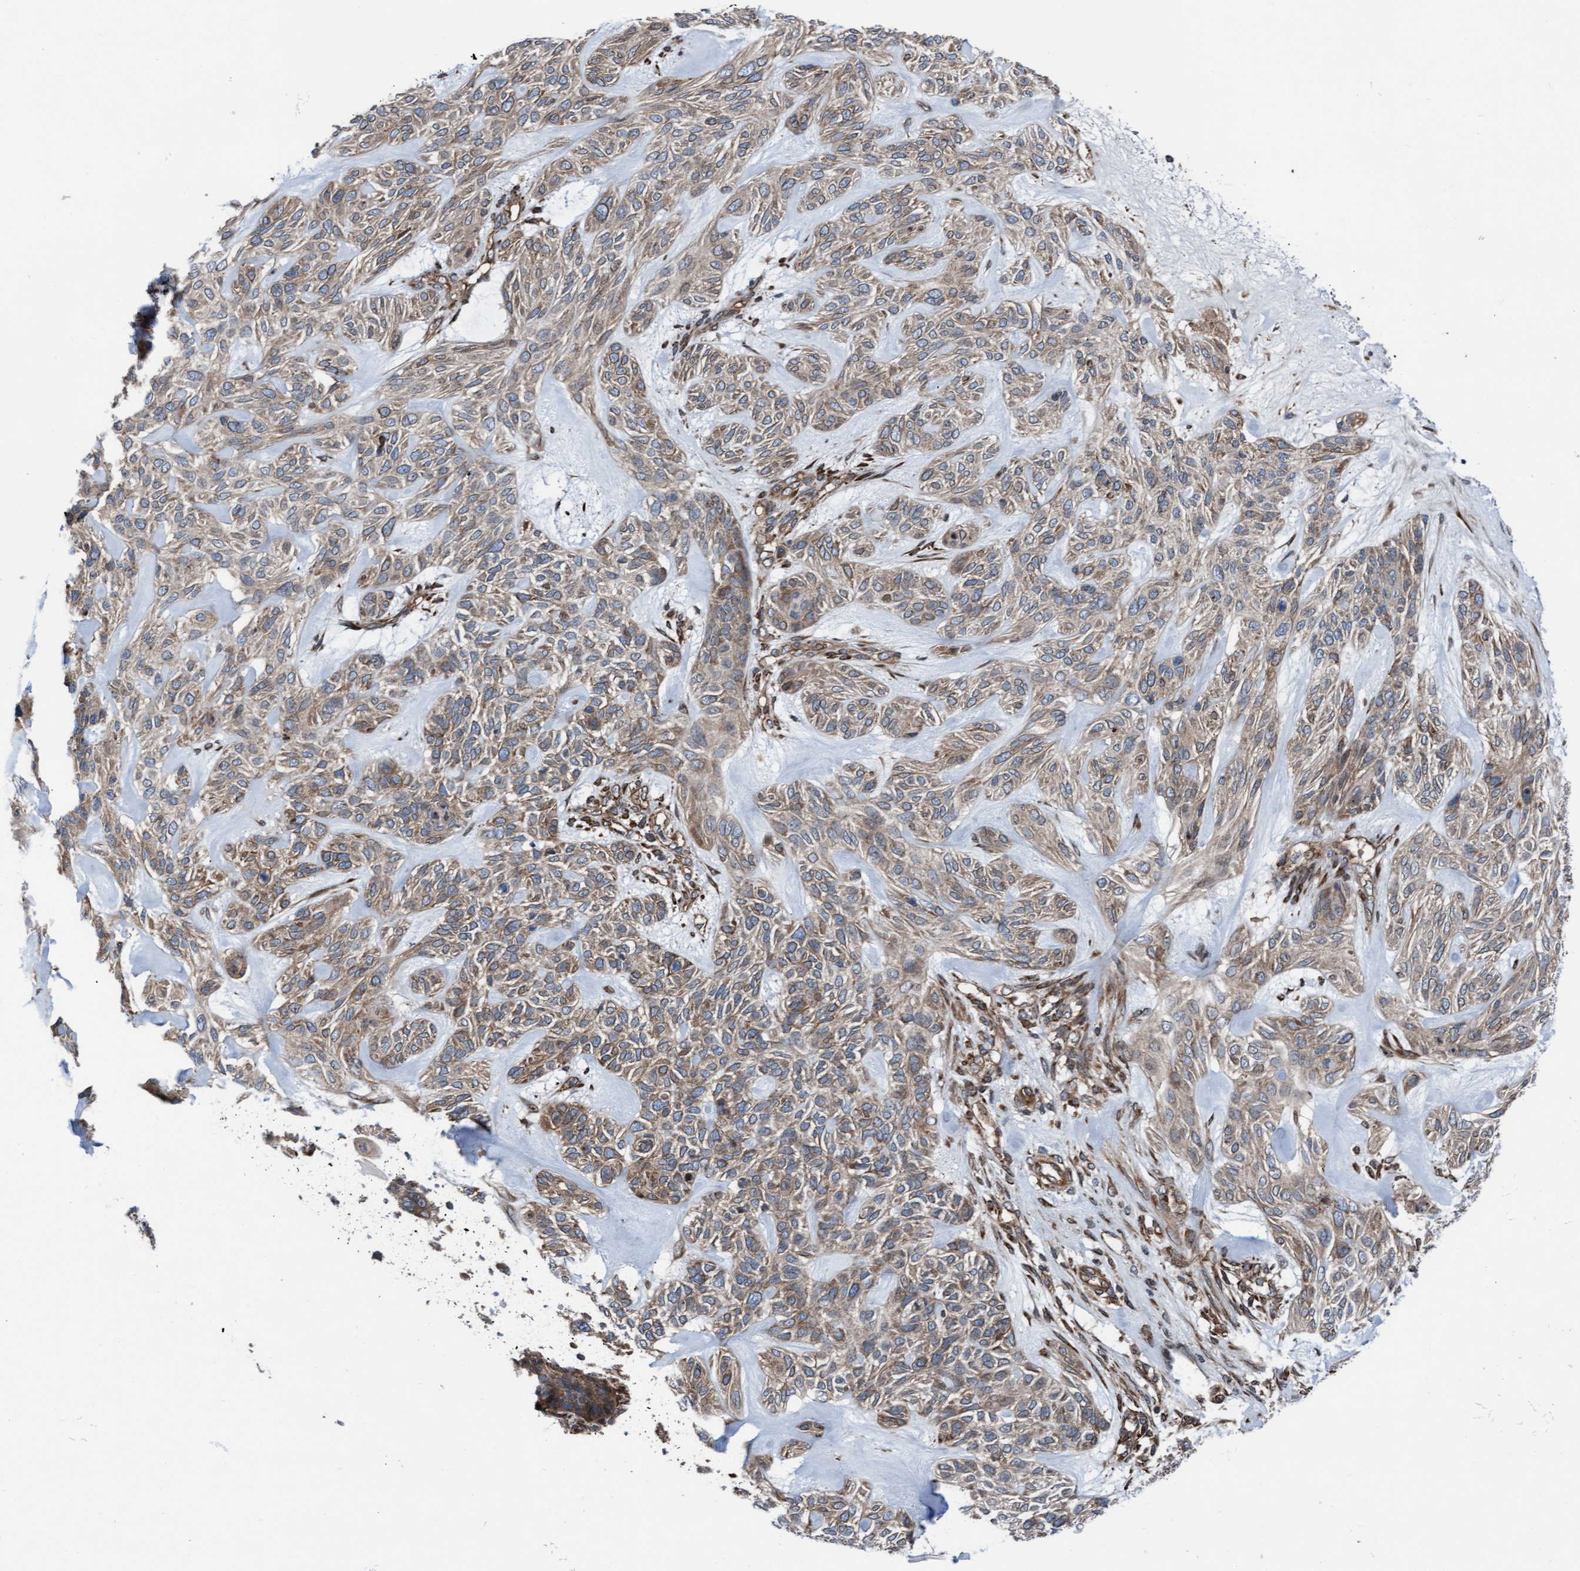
{"staining": {"intensity": "weak", "quantity": ">75%", "location": "cytoplasmic/membranous"}, "tissue": "skin cancer", "cell_type": "Tumor cells", "image_type": "cancer", "snomed": [{"axis": "morphology", "description": "Basal cell carcinoma"}, {"axis": "topography", "description": "Skin"}], "caption": "High-magnification brightfield microscopy of basal cell carcinoma (skin) stained with DAB (3,3'-diaminobenzidine) (brown) and counterstained with hematoxylin (blue). tumor cells exhibit weak cytoplasmic/membranous expression is appreciated in about>75% of cells.", "gene": "RAP1GAP2", "patient": {"sex": "male", "age": 55}}